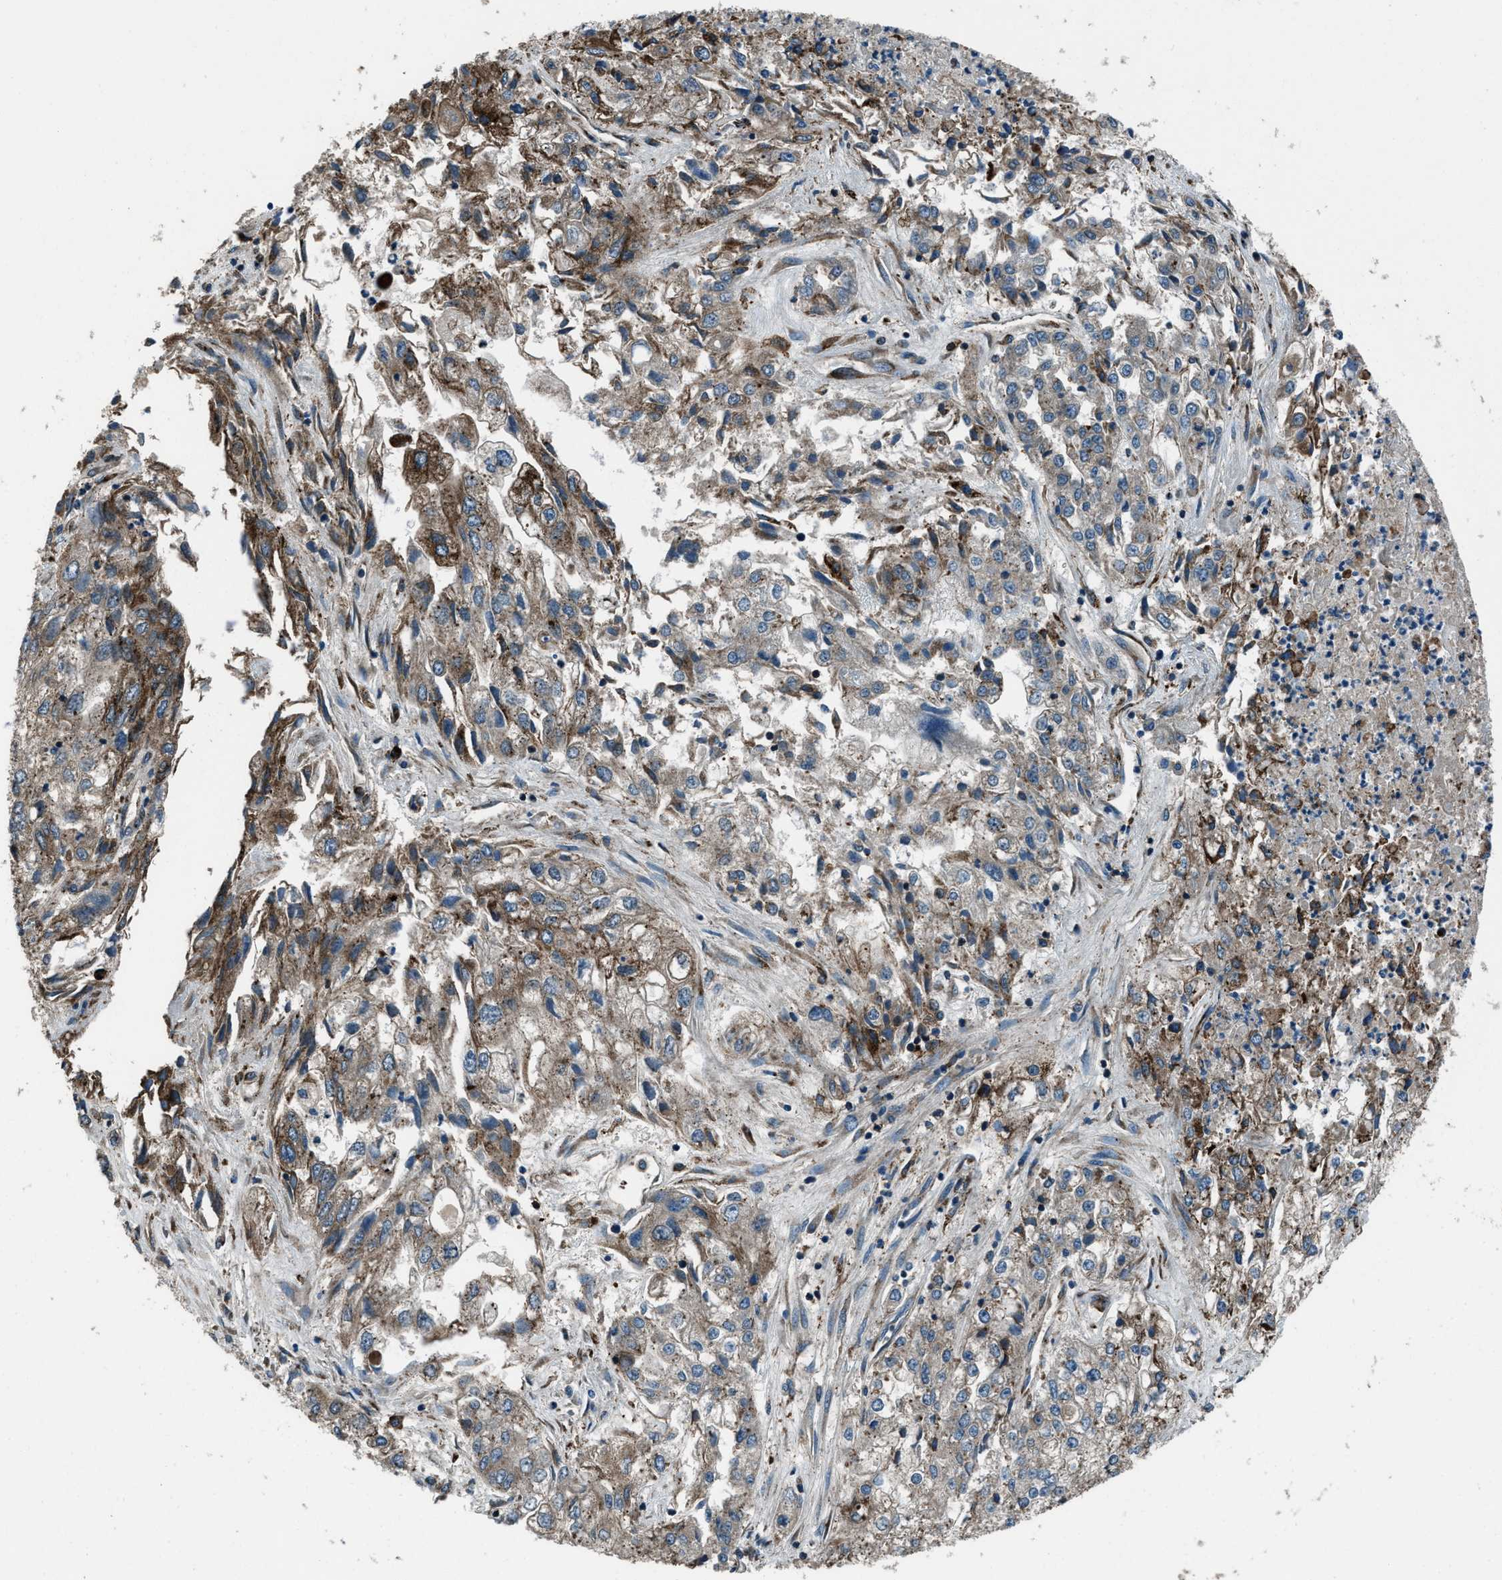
{"staining": {"intensity": "moderate", "quantity": "25%-75%", "location": "cytoplasmic/membranous"}, "tissue": "endometrial cancer", "cell_type": "Tumor cells", "image_type": "cancer", "snomed": [{"axis": "morphology", "description": "Adenocarcinoma, NOS"}, {"axis": "topography", "description": "Endometrium"}], "caption": "Endometrial adenocarcinoma tissue shows moderate cytoplasmic/membranous staining in approximately 25%-75% of tumor cells, visualized by immunohistochemistry.", "gene": "SNX30", "patient": {"sex": "female", "age": 49}}